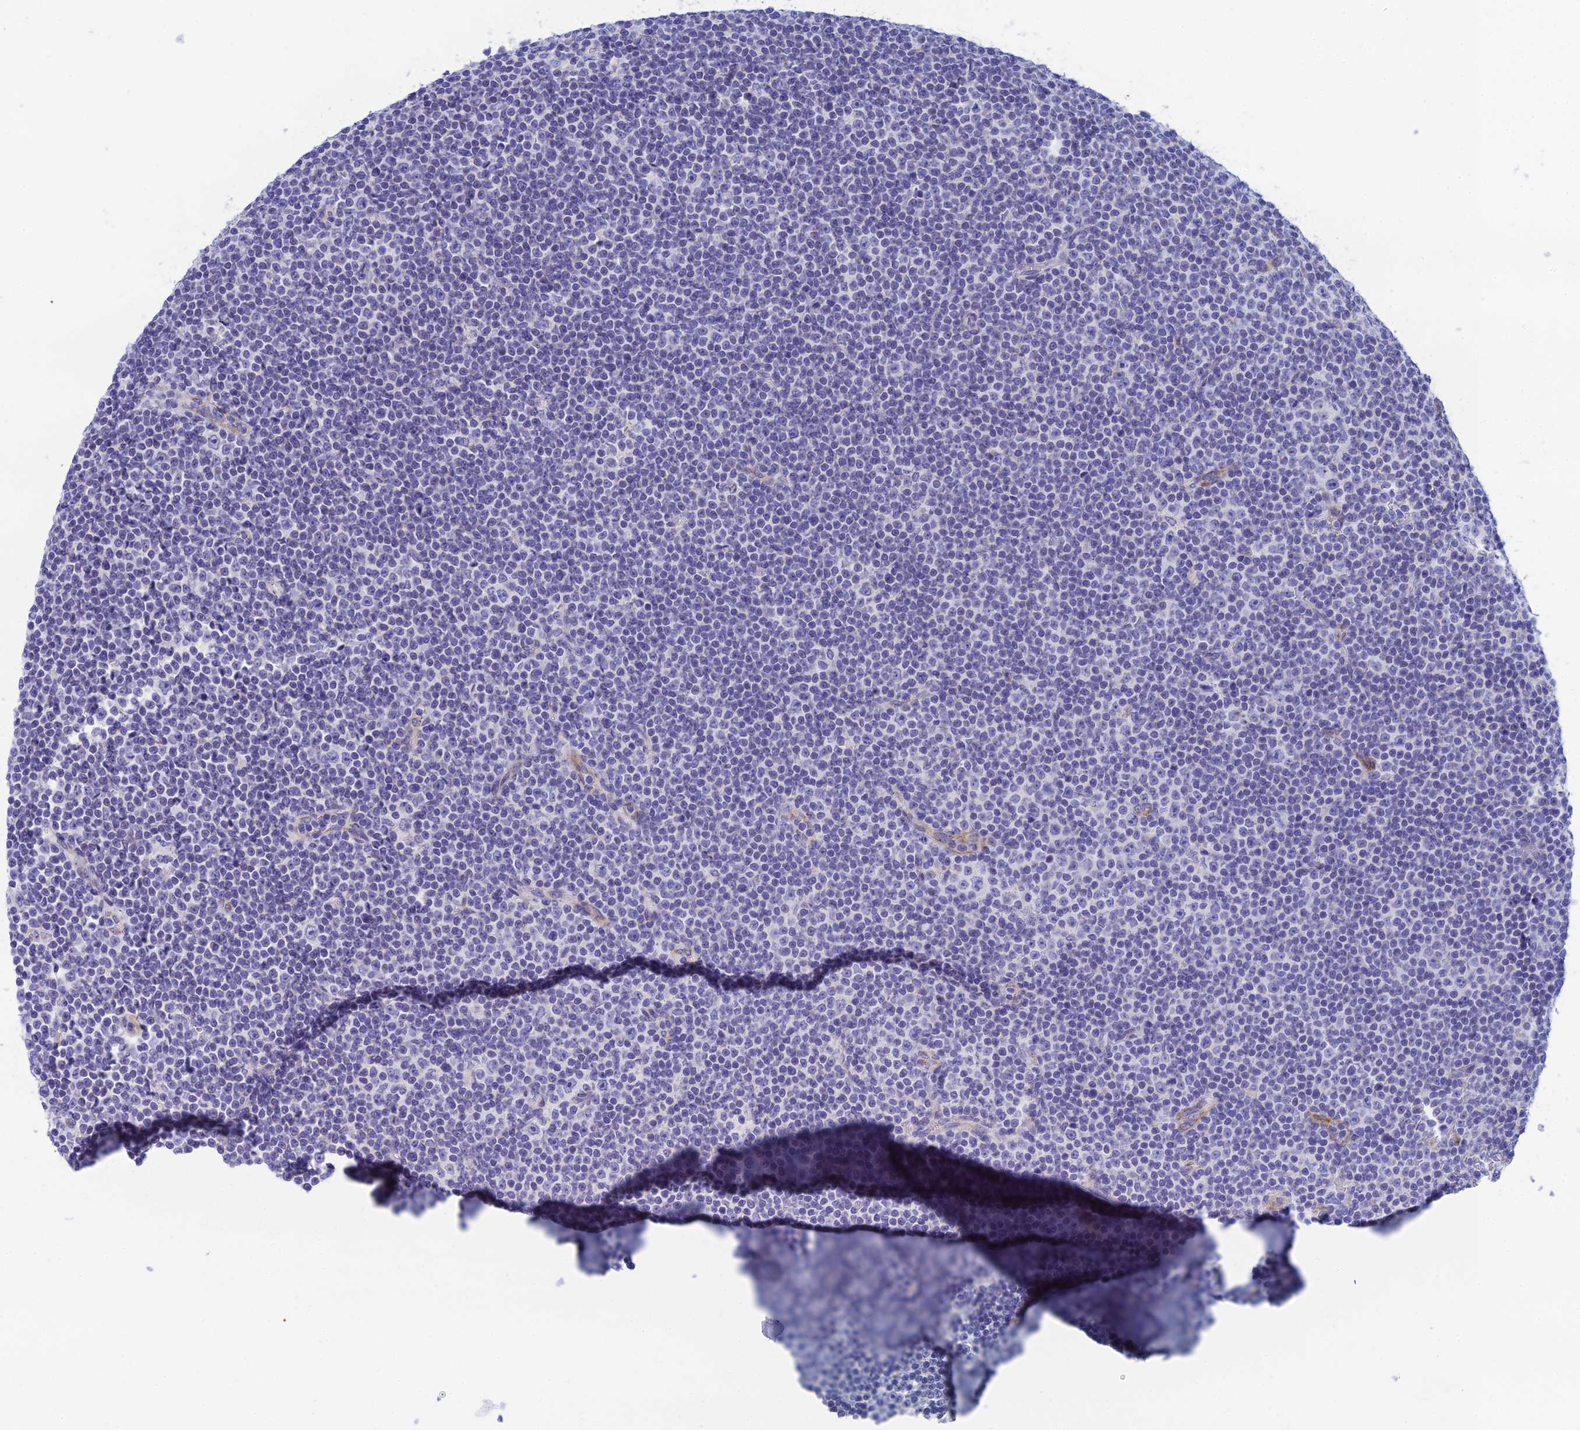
{"staining": {"intensity": "negative", "quantity": "none", "location": "none"}, "tissue": "lymphoma", "cell_type": "Tumor cells", "image_type": "cancer", "snomed": [{"axis": "morphology", "description": "Malignant lymphoma, non-Hodgkin's type, Low grade"}, {"axis": "topography", "description": "Lymph node"}], "caption": "Image shows no protein positivity in tumor cells of lymphoma tissue.", "gene": "CFAP210", "patient": {"sex": "female", "age": 67}}